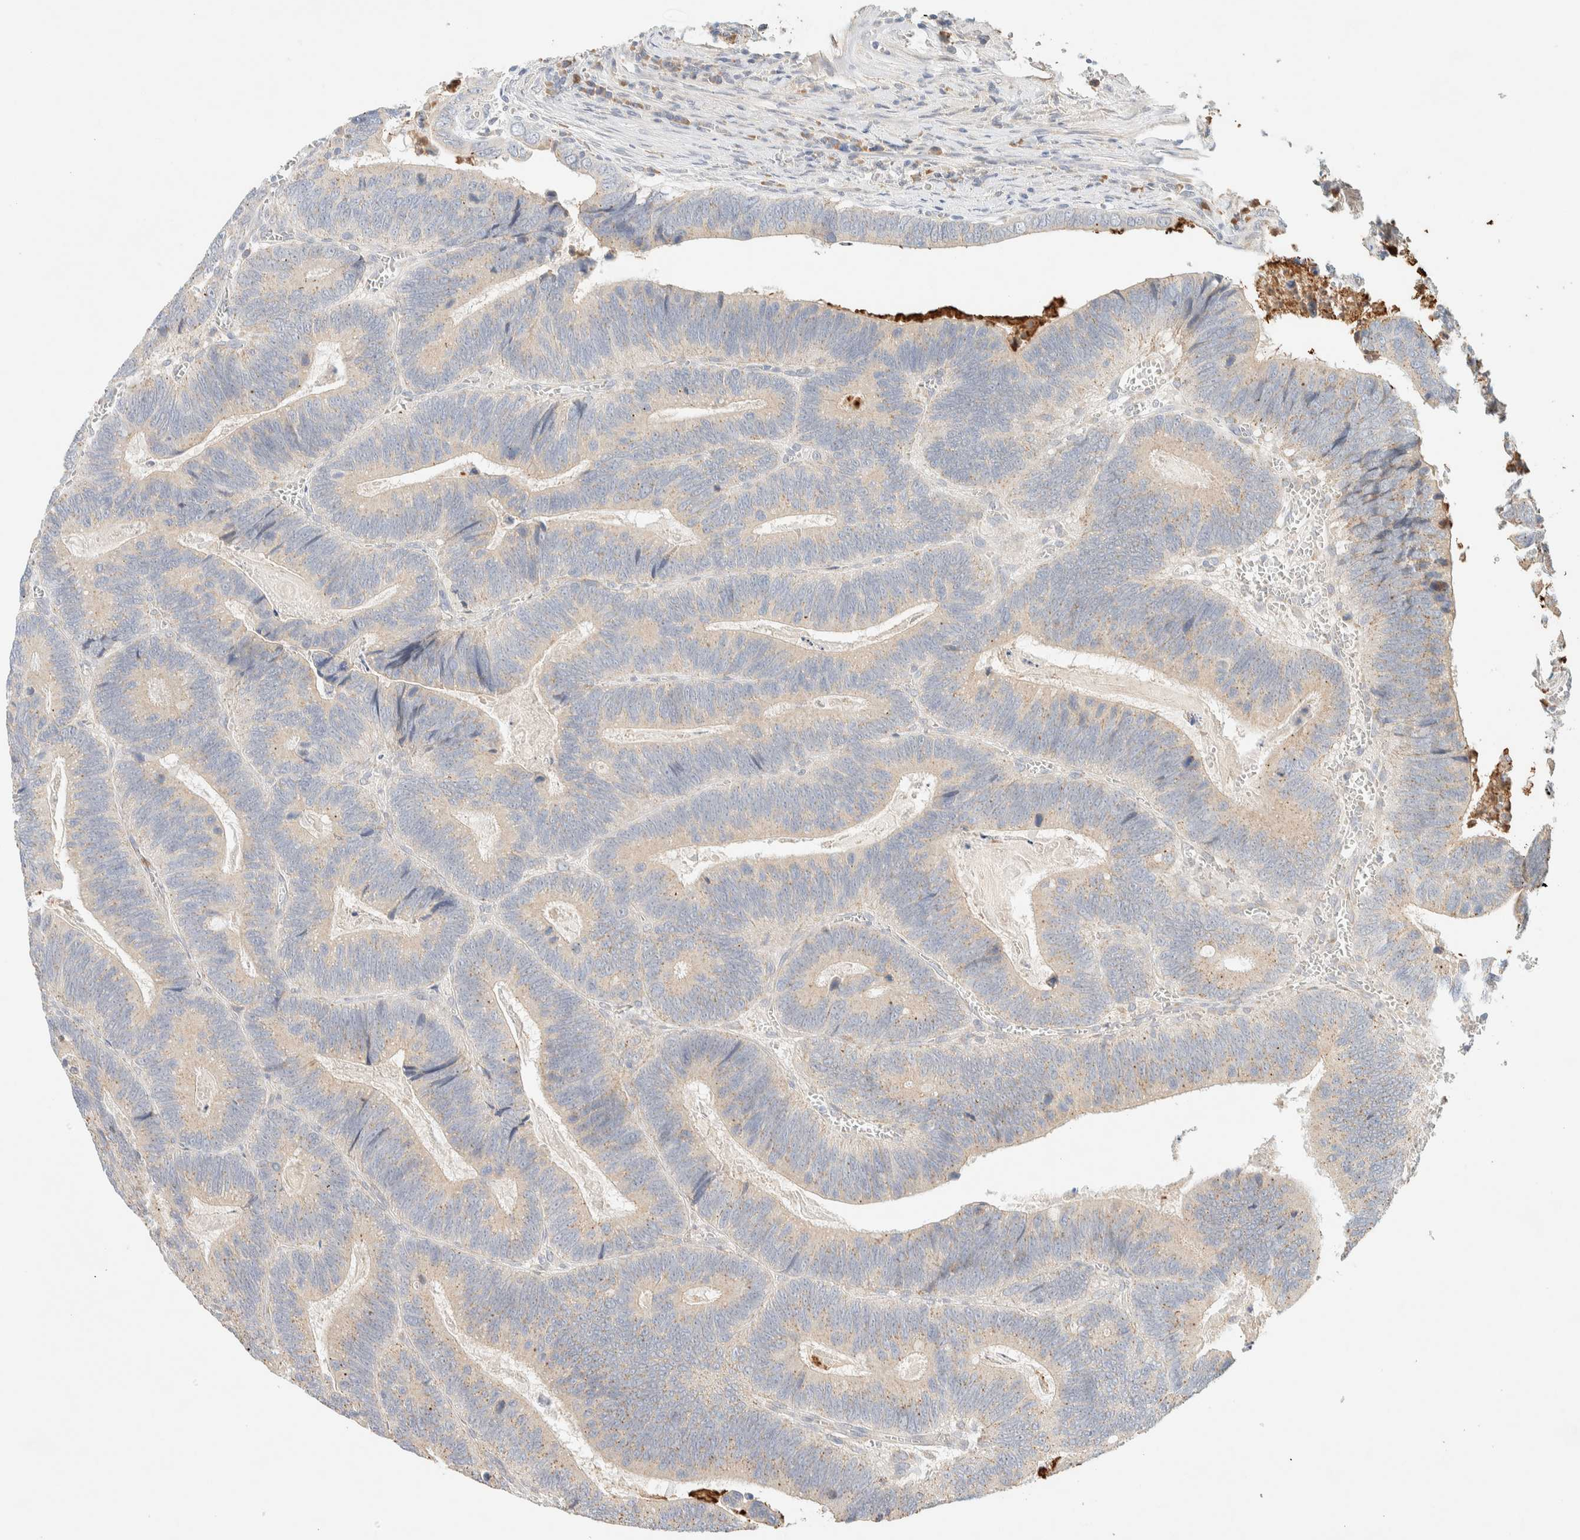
{"staining": {"intensity": "weak", "quantity": ">75%", "location": "cytoplasmic/membranous"}, "tissue": "colorectal cancer", "cell_type": "Tumor cells", "image_type": "cancer", "snomed": [{"axis": "morphology", "description": "Inflammation, NOS"}, {"axis": "morphology", "description": "Adenocarcinoma, NOS"}, {"axis": "topography", "description": "Colon"}], "caption": "Weak cytoplasmic/membranous expression is seen in approximately >75% of tumor cells in colorectal cancer.", "gene": "TTC3", "patient": {"sex": "male", "age": 72}}